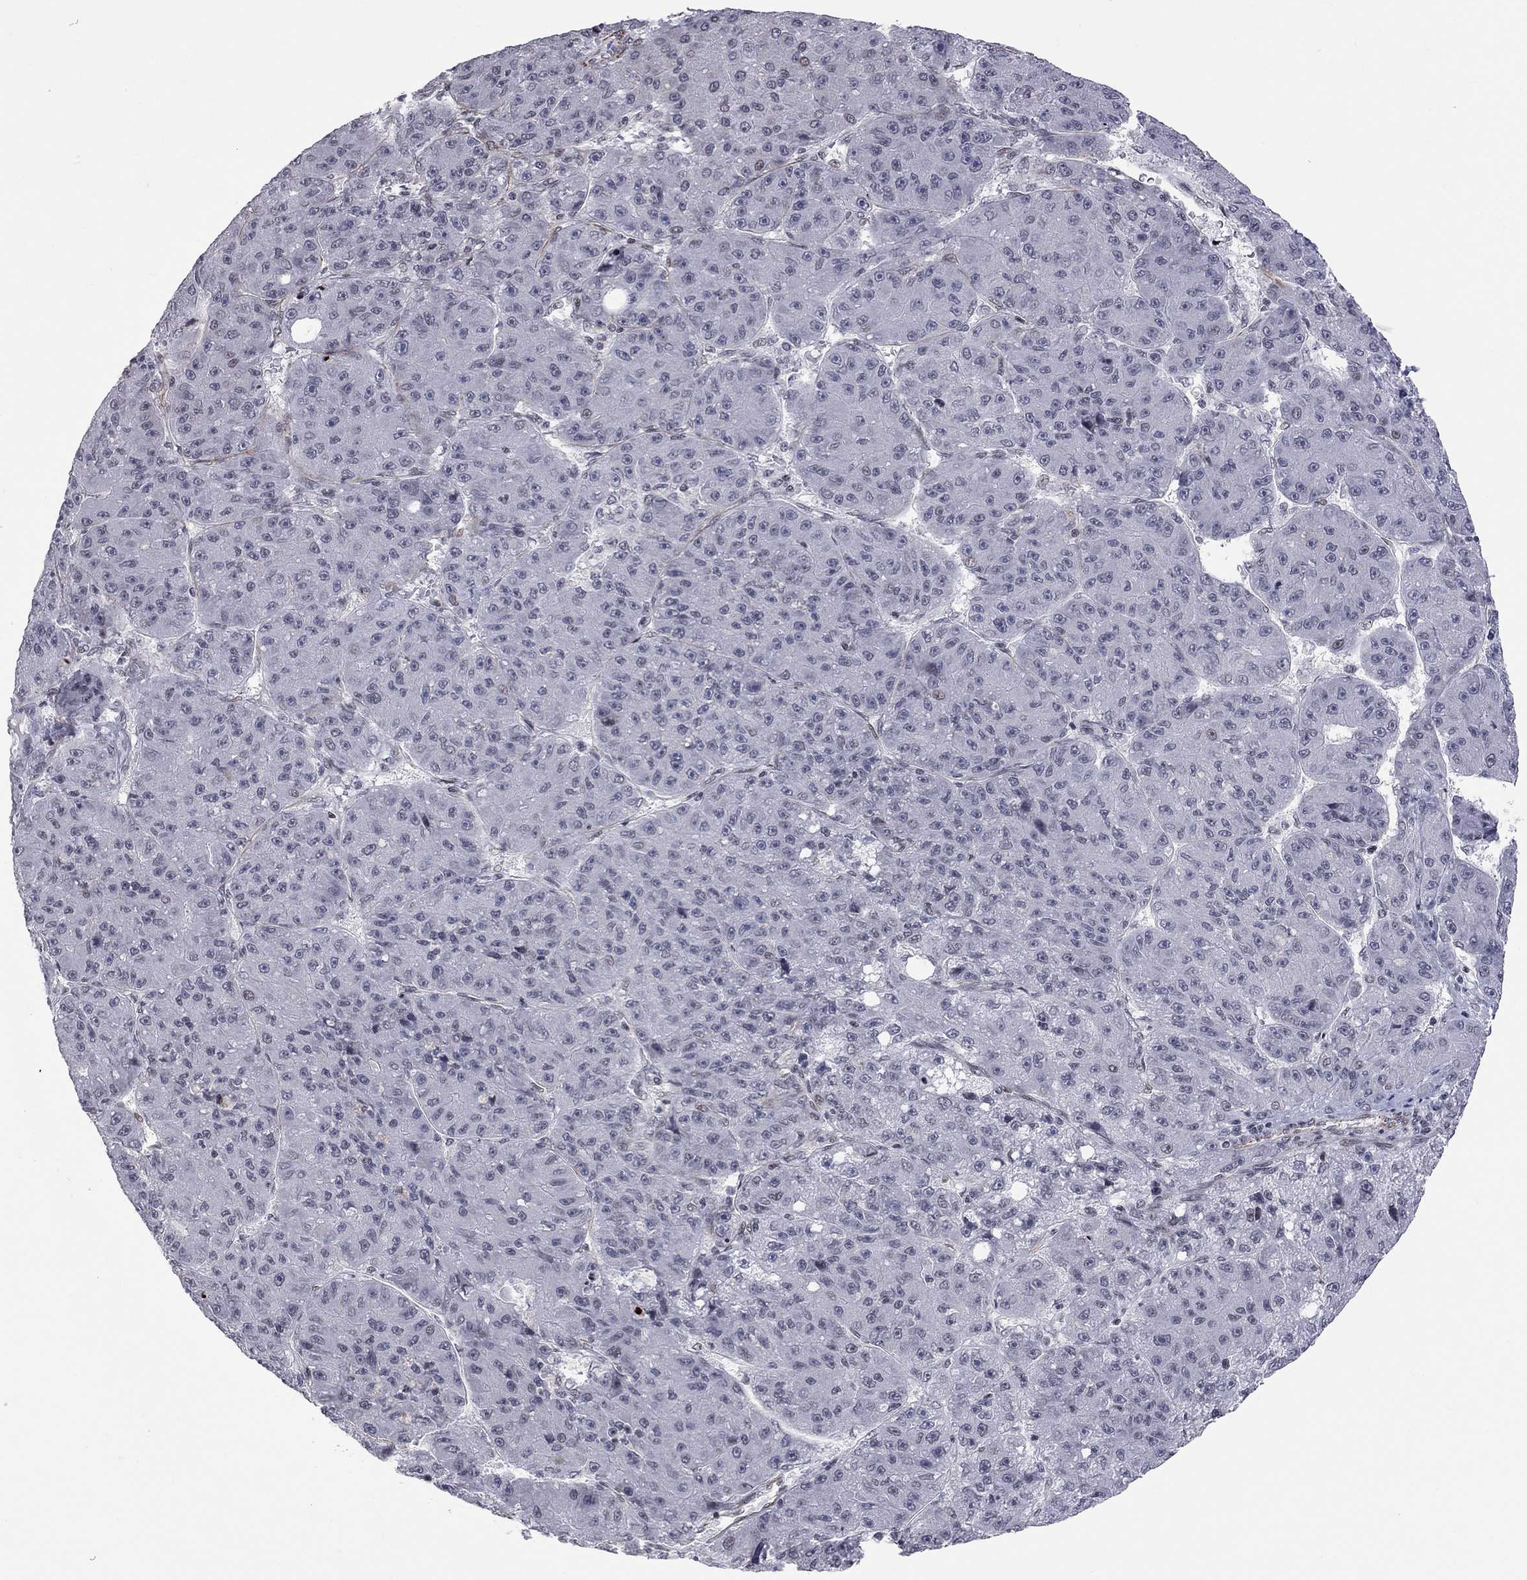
{"staining": {"intensity": "negative", "quantity": "none", "location": "none"}, "tissue": "liver cancer", "cell_type": "Tumor cells", "image_type": "cancer", "snomed": [{"axis": "morphology", "description": "Carcinoma, Hepatocellular, NOS"}, {"axis": "topography", "description": "Liver"}], "caption": "Immunohistochemistry (IHC) image of neoplastic tissue: liver hepatocellular carcinoma stained with DAB displays no significant protein positivity in tumor cells.", "gene": "MTNR1B", "patient": {"sex": "male", "age": 67}}